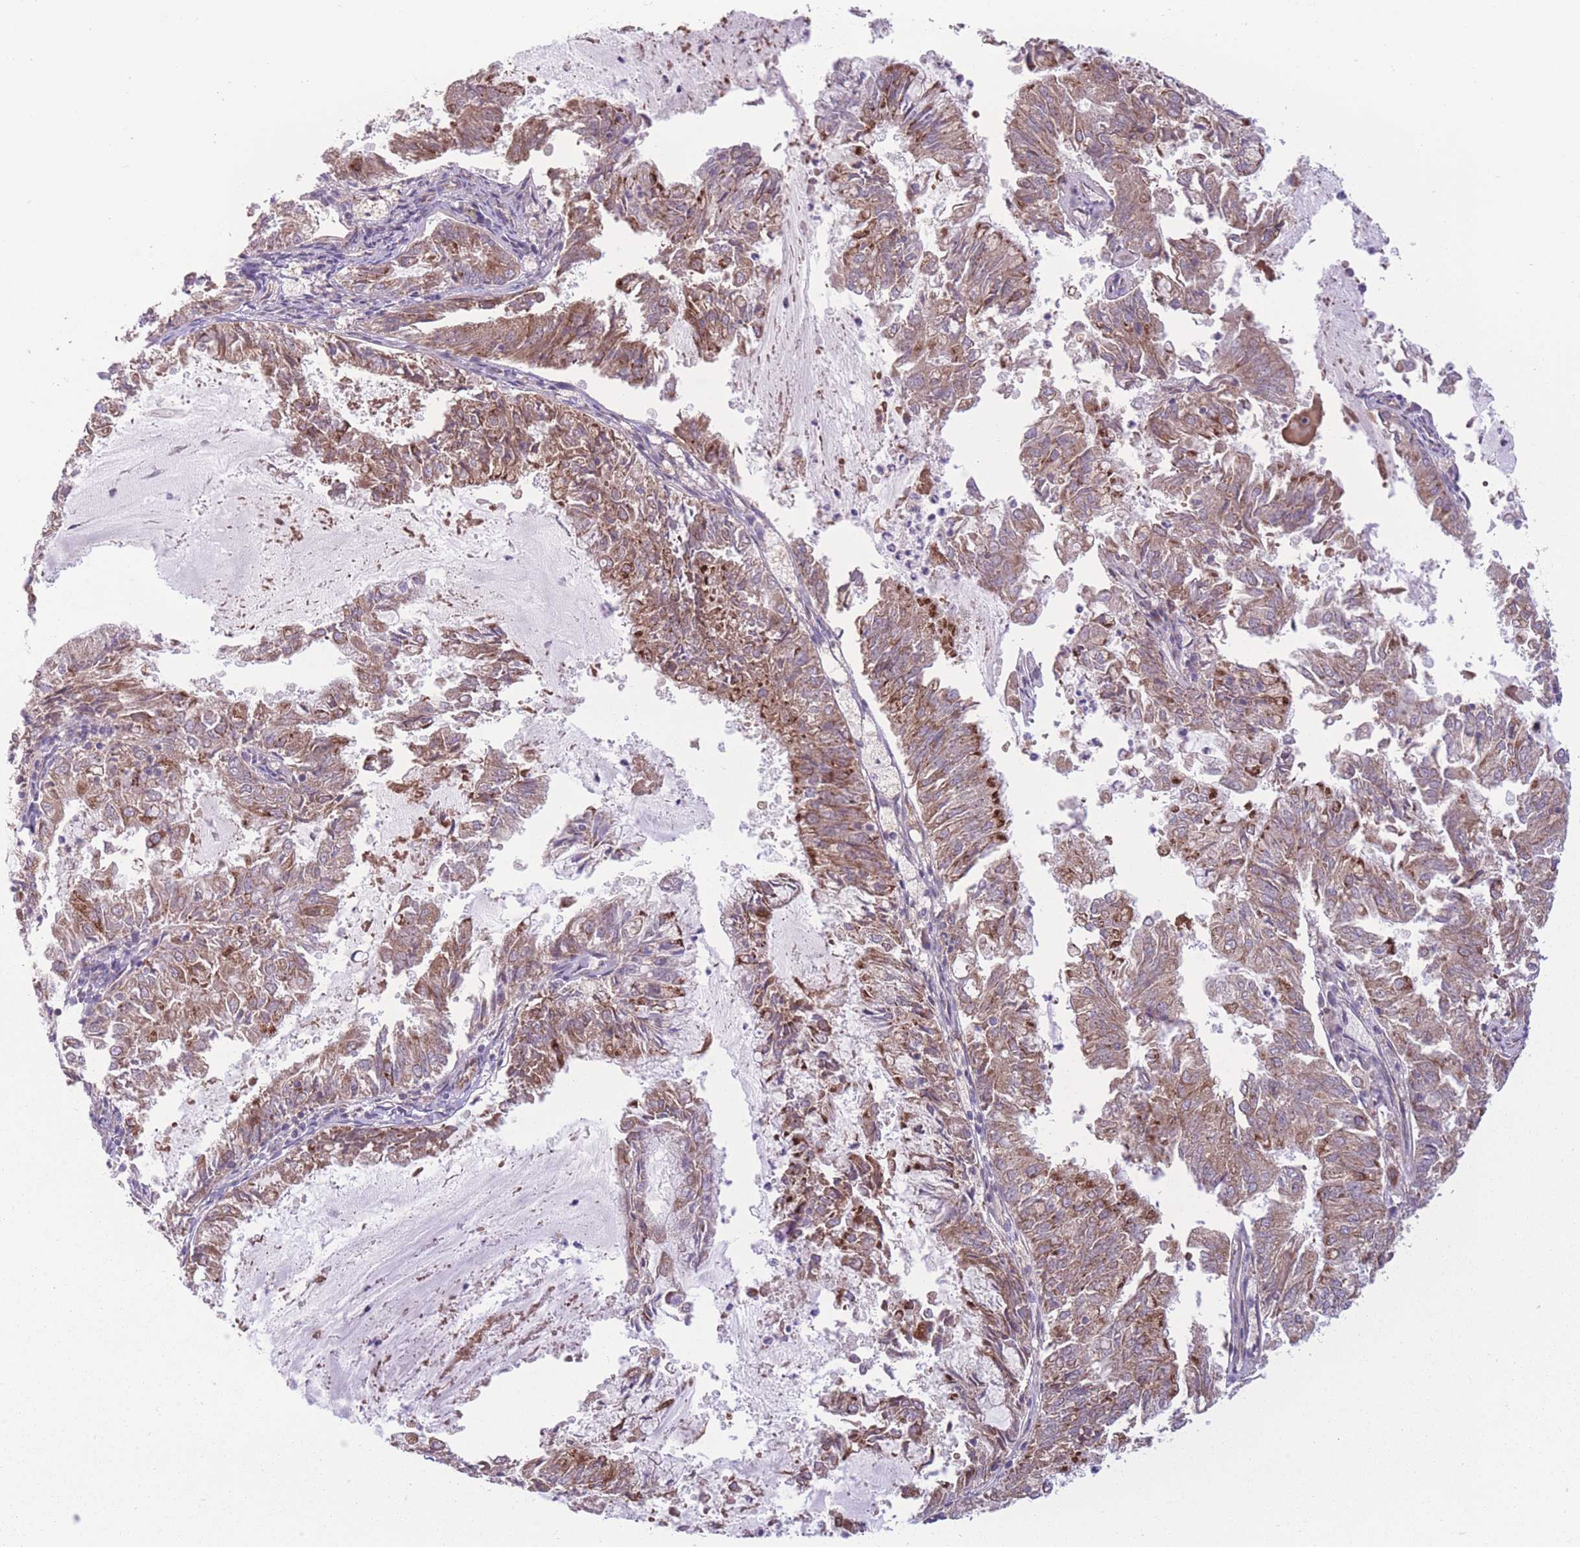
{"staining": {"intensity": "moderate", "quantity": ">75%", "location": "cytoplasmic/membranous"}, "tissue": "endometrial cancer", "cell_type": "Tumor cells", "image_type": "cancer", "snomed": [{"axis": "morphology", "description": "Adenocarcinoma, NOS"}, {"axis": "topography", "description": "Endometrium"}], "caption": "Endometrial adenocarcinoma tissue displays moderate cytoplasmic/membranous positivity in about >75% of tumor cells (DAB (3,3'-diaminobenzidine) IHC with brightfield microscopy, high magnification).", "gene": "CCT6B", "patient": {"sex": "female", "age": 57}}